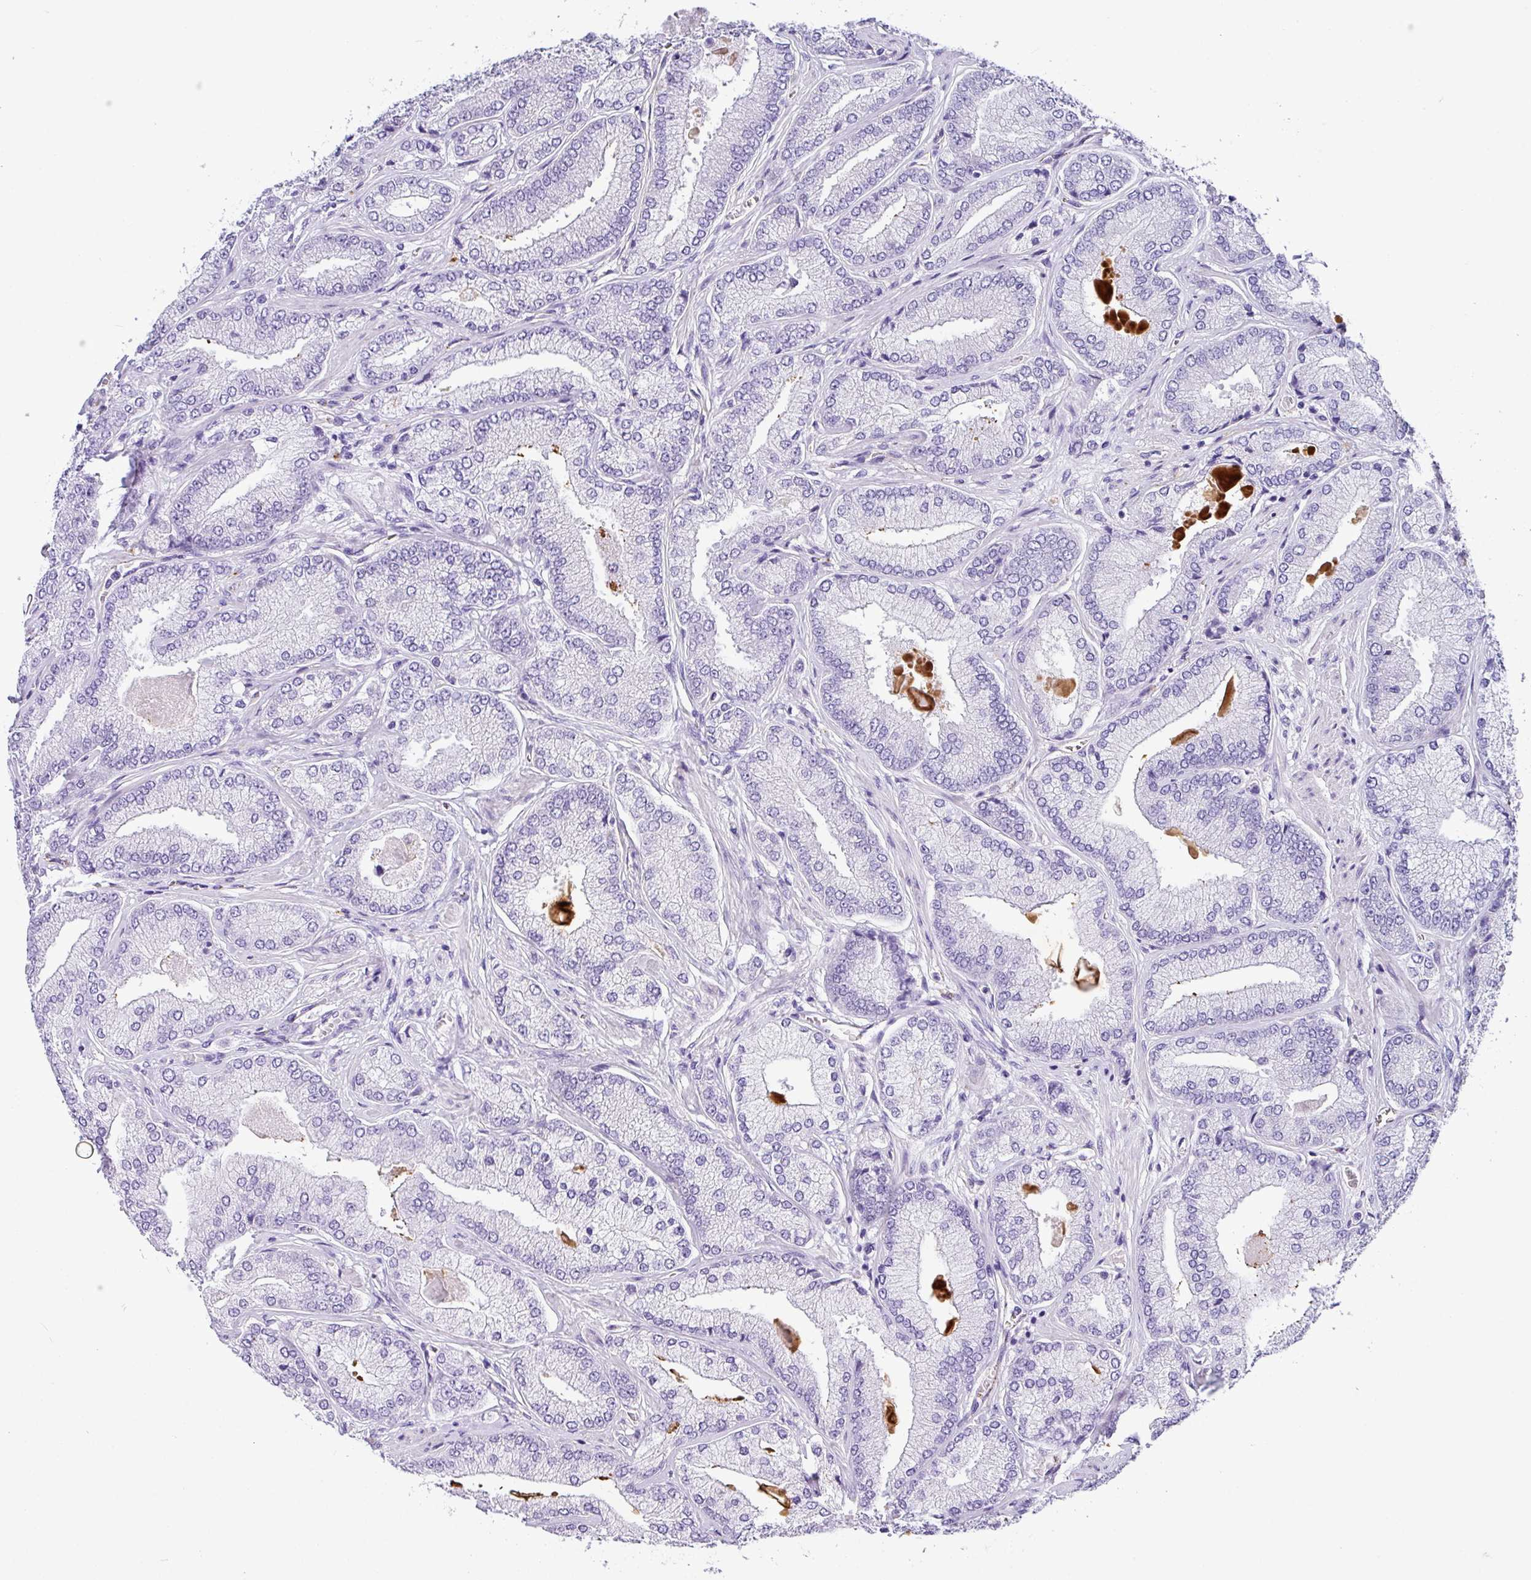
{"staining": {"intensity": "negative", "quantity": "none", "location": "none"}, "tissue": "prostate cancer", "cell_type": "Tumor cells", "image_type": "cancer", "snomed": [{"axis": "morphology", "description": "Adenocarcinoma, High grade"}, {"axis": "topography", "description": "Prostate"}], "caption": "High magnification brightfield microscopy of prostate cancer stained with DAB (3,3'-diaminobenzidine) (brown) and counterstained with hematoxylin (blue): tumor cells show no significant positivity.", "gene": "ZG16", "patient": {"sex": "male", "age": 68}}